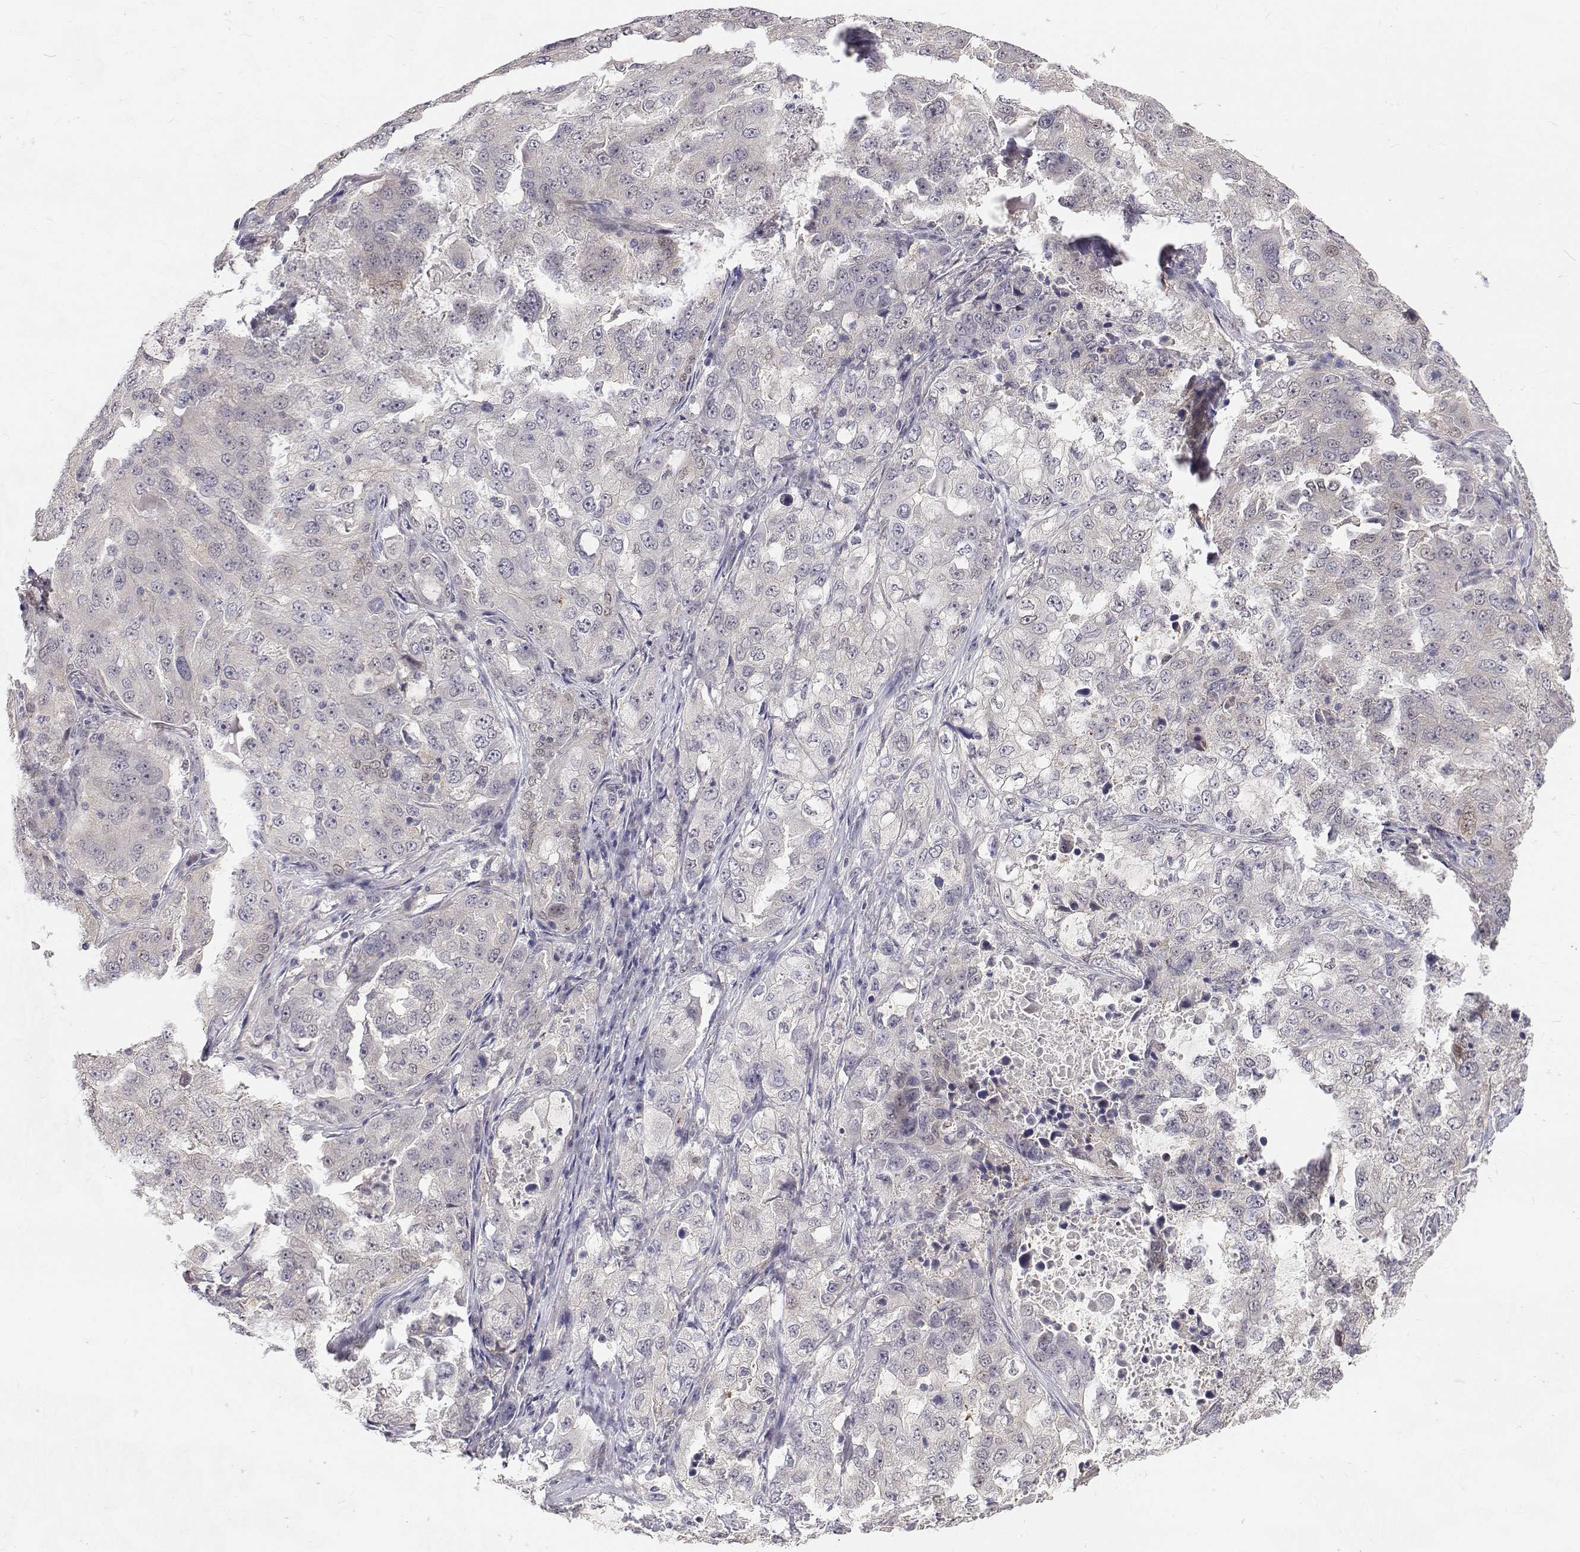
{"staining": {"intensity": "negative", "quantity": "none", "location": "none"}, "tissue": "lung cancer", "cell_type": "Tumor cells", "image_type": "cancer", "snomed": [{"axis": "morphology", "description": "Adenocarcinoma, NOS"}, {"axis": "topography", "description": "Lung"}], "caption": "High magnification brightfield microscopy of lung adenocarcinoma stained with DAB (brown) and counterstained with hematoxylin (blue): tumor cells show no significant positivity.", "gene": "MYPN", "patient": {"sex": "female", "age": 61}}